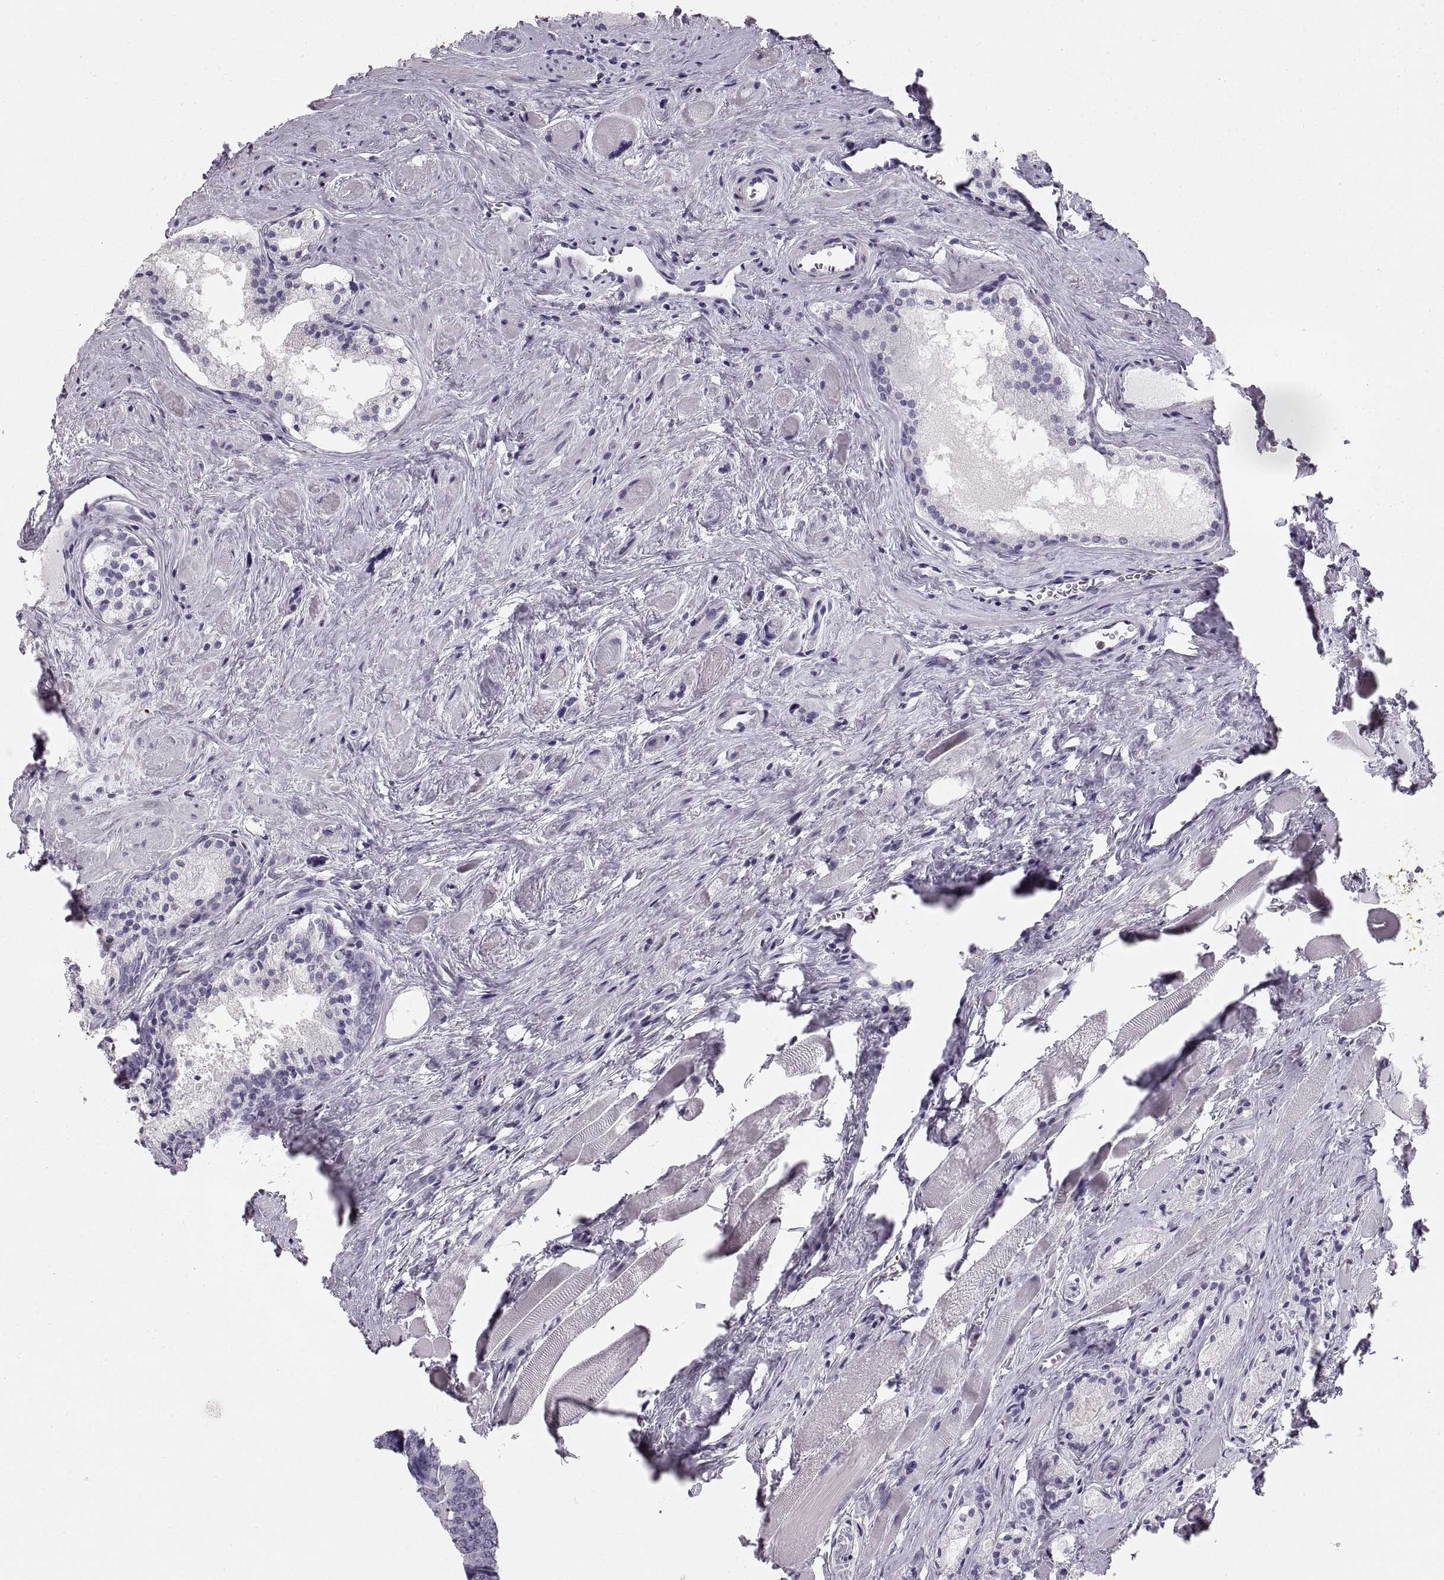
{"staining": {"intensity": "negative", "quantity": "none", "location": "none"}, "tissue": "prostate cancer", "cell_type": "Tumor cells", "image_type": "cancer", "snomed": [{"axis": "morphology", "description": "Adenocarcinoma, NOS"}, {"axis": "morphology", "description": "Adenocarcinoma, High grade"}, {"axis": "topography", "description": "Prostate"}], "caption": "High magnification brightfield microscopy of prostate cancer stained with DAB (brown) and counterstained with hematoxylin (blue): tumor cells show no significant expression.", "gene": "CRYAA", "patient": {"sex": "male", "age": 62}}